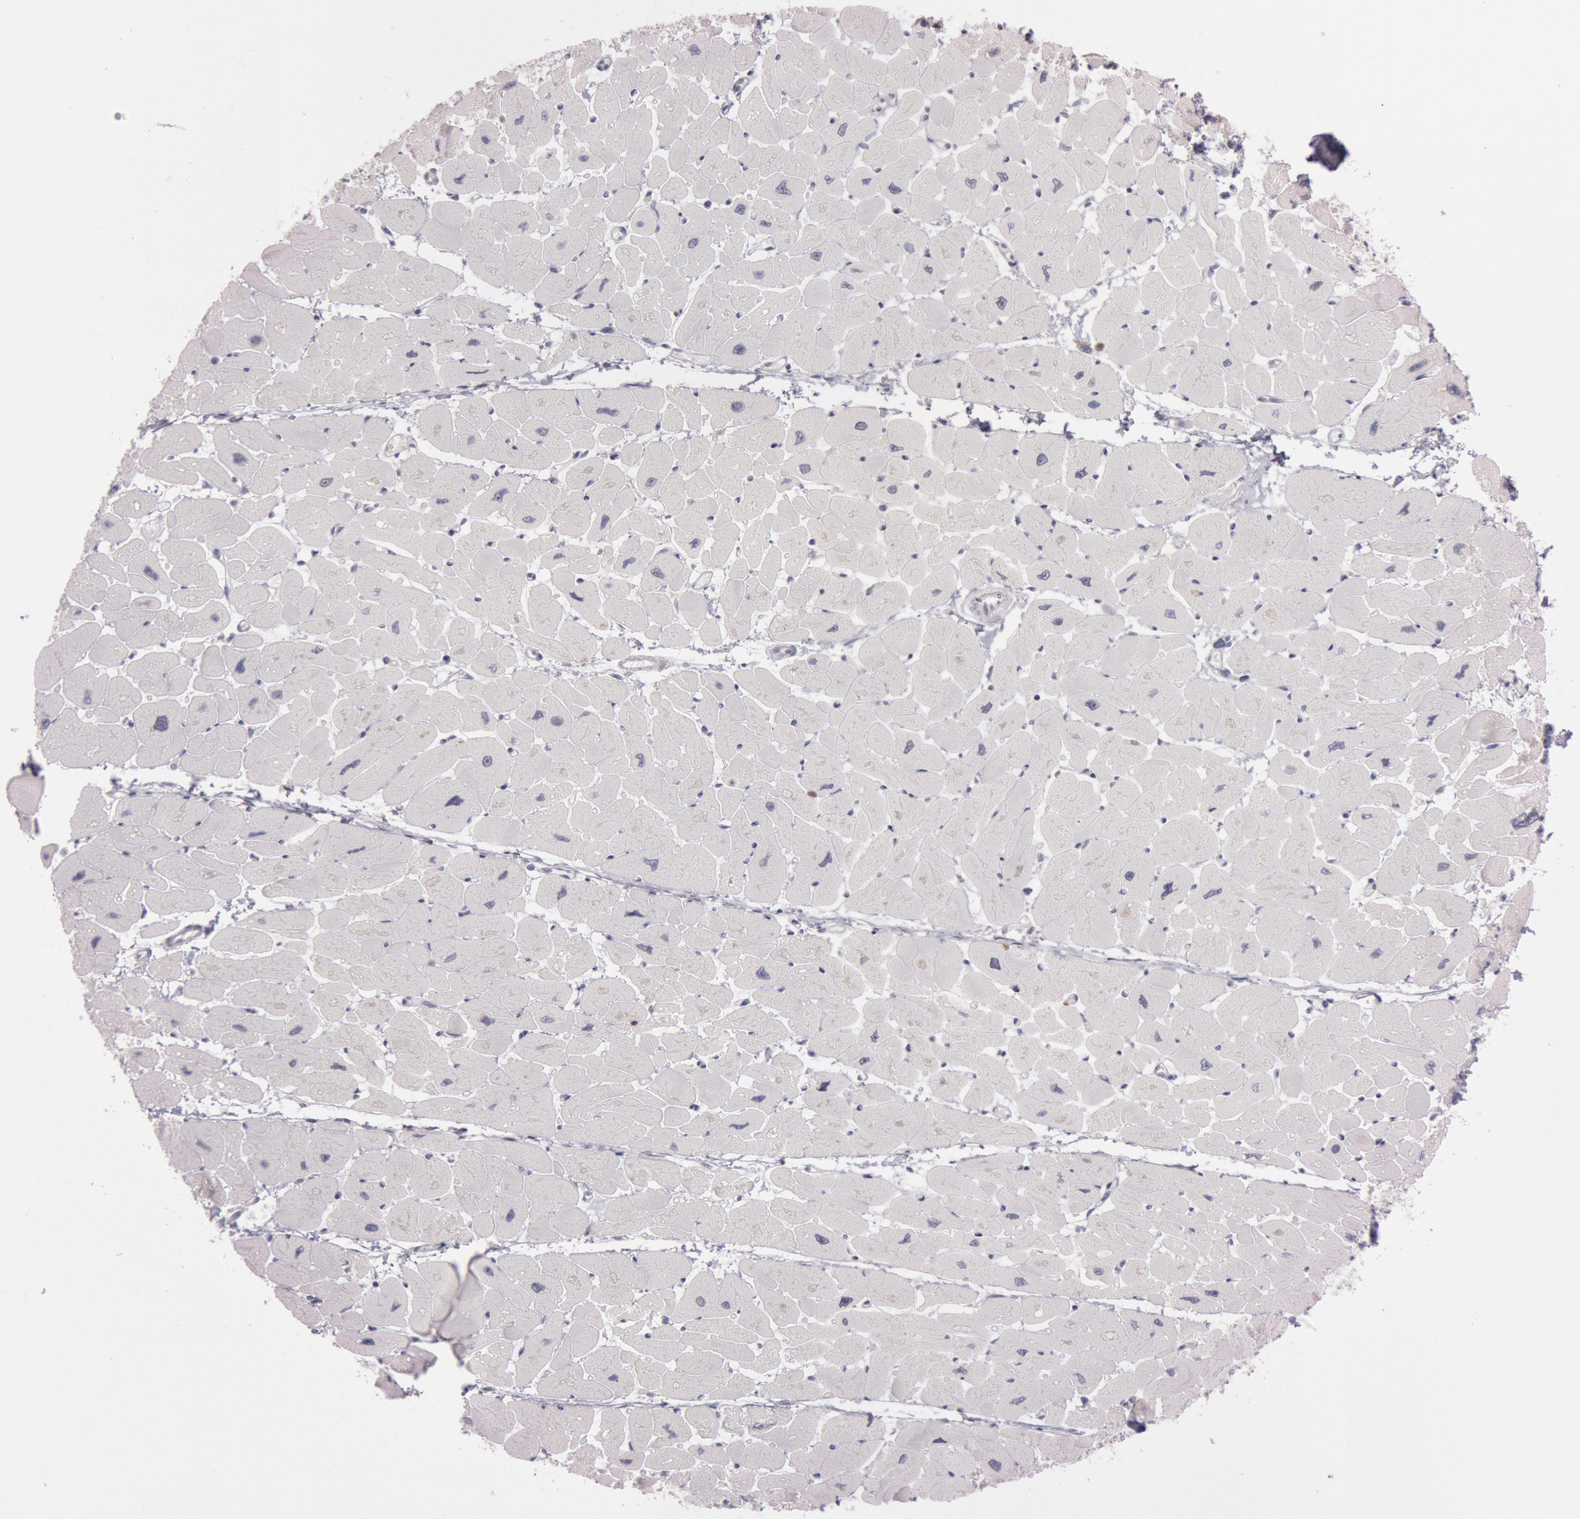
{"staining": {"intensity": "negative", "quantity": "none", "location": "none"}, "tissue": "heart muscle", "cell_type": "Cardiomyocytes", "image_type": "normal", "snomed": [{"axis": "morphology", "description": "Normal tissue, NOS"}, {"axis": "topography", "description": "Heart"}], "caption": "Immunohistochemistry micrograph of normal heart muscle stained for a protein (brown), which demonstrates no expression in cardiomyocytes.", "gene": "KDM6A", "patient": {"sex": "female", "age": 54}}